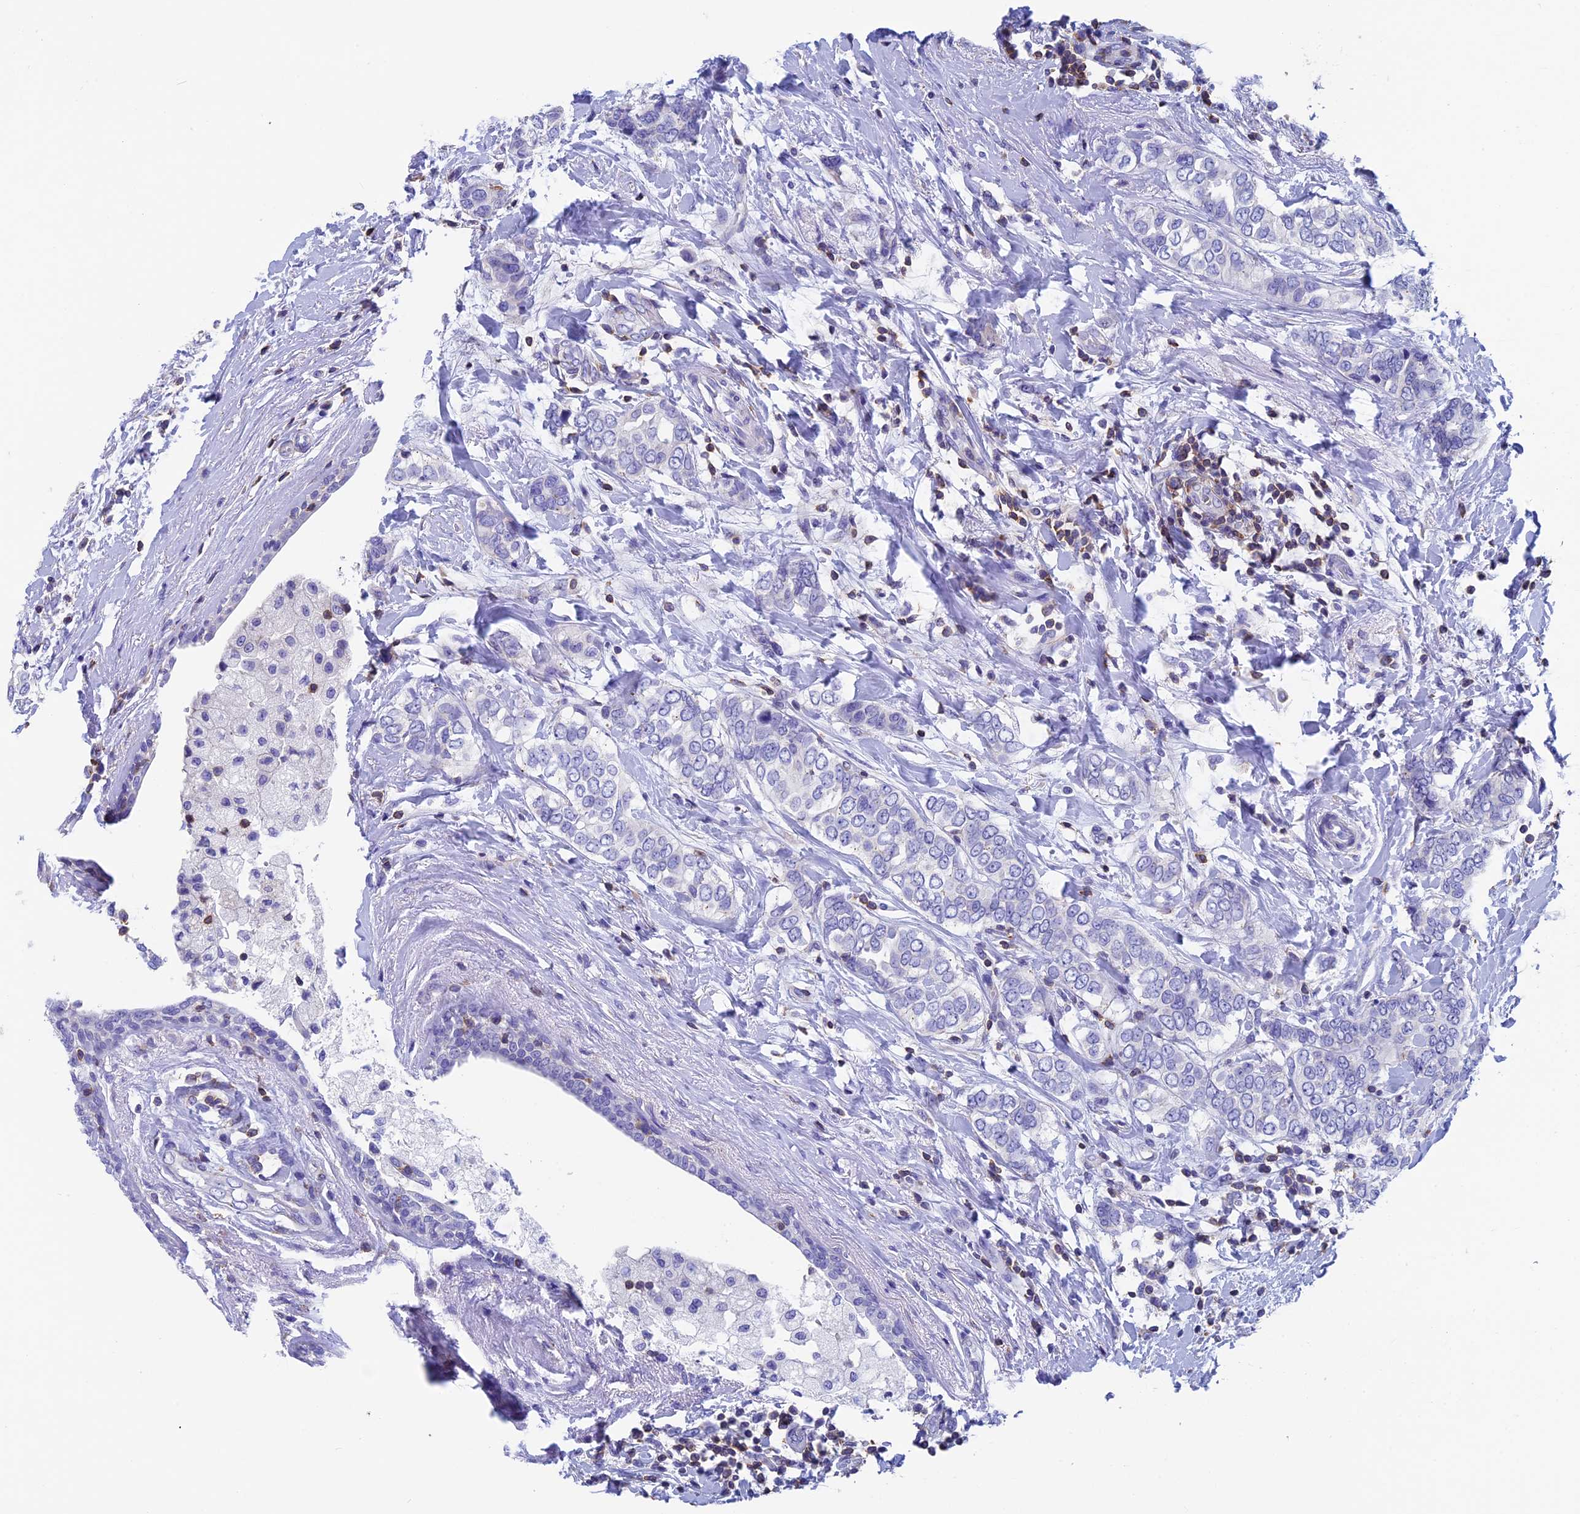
{"staining": {"intensity": "negative", "quantity": "none", "location": "none"}, "tissue": "breast cancer", "cell_type": "Tumor cells", "image_type": "cancer", "snomed": [{"axis": "morphology", "description": "Lobular carcinoma"}, {"axis": "topography", "description": "Breast"}], "caption": "Breast cancer was stained to show a protein in brown. There is no significant staining in tumor cells.", "gene": "SEPTIN1", "patient": {"sex": "female", "age": 51}}